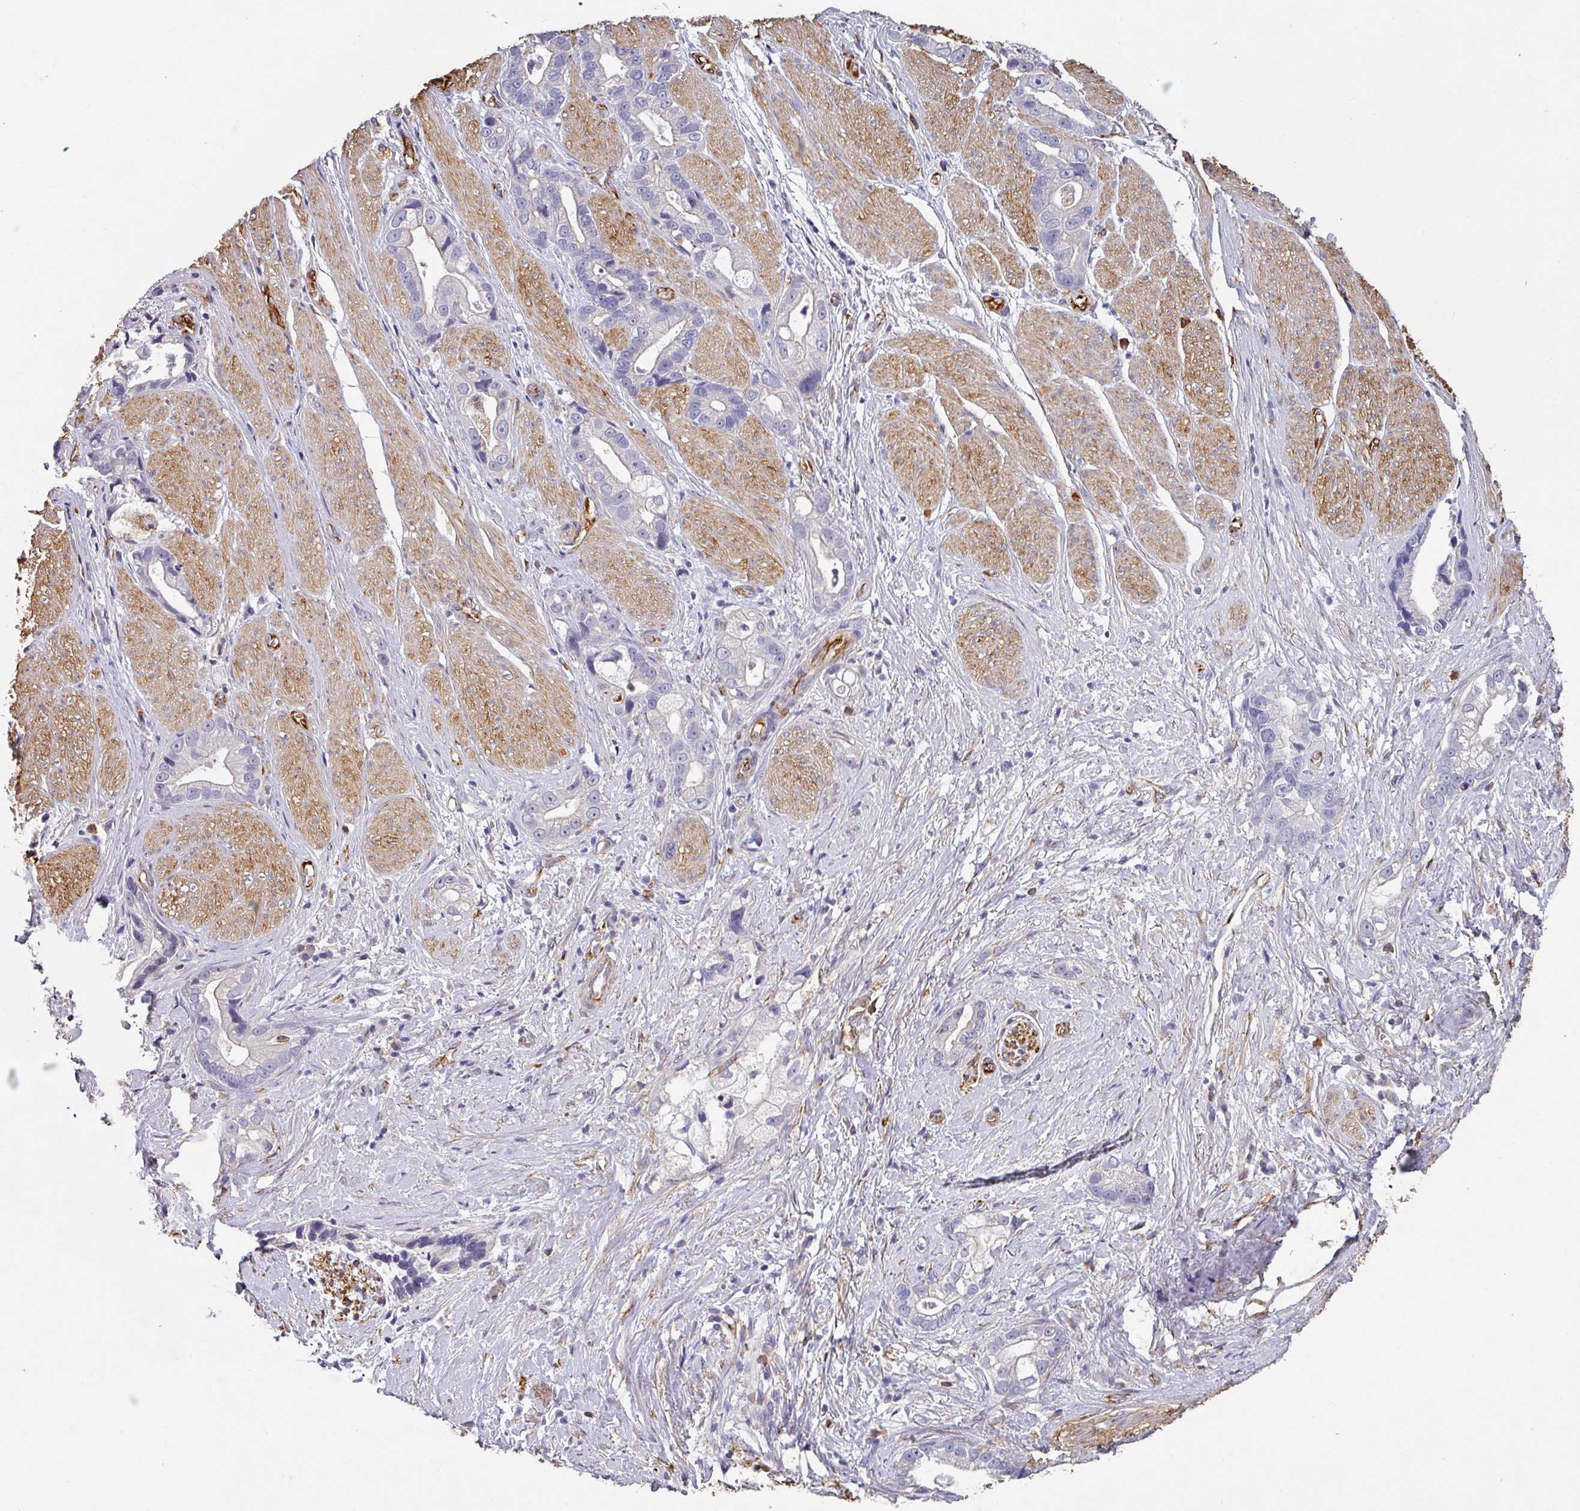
{"staining": {"intensity": "negative", "quantity": "none", "location": "none"}, "tissue": "stomach cancer", "cell_type": "Tumor cells", "image_type": "cancer", "snomed": [{"axis": "morphology", "description": "Adenocarcinoma, NOS"}, {"axis": "topography", "description": "Stomach"}], "caption": "Stomach cancer (adenocarcinoma) was stained to show a protein in brown. There is no significant positivity in tumor cells.", "gene": "ZNF280C", "patient": {"sex": "male", "age": 55}}